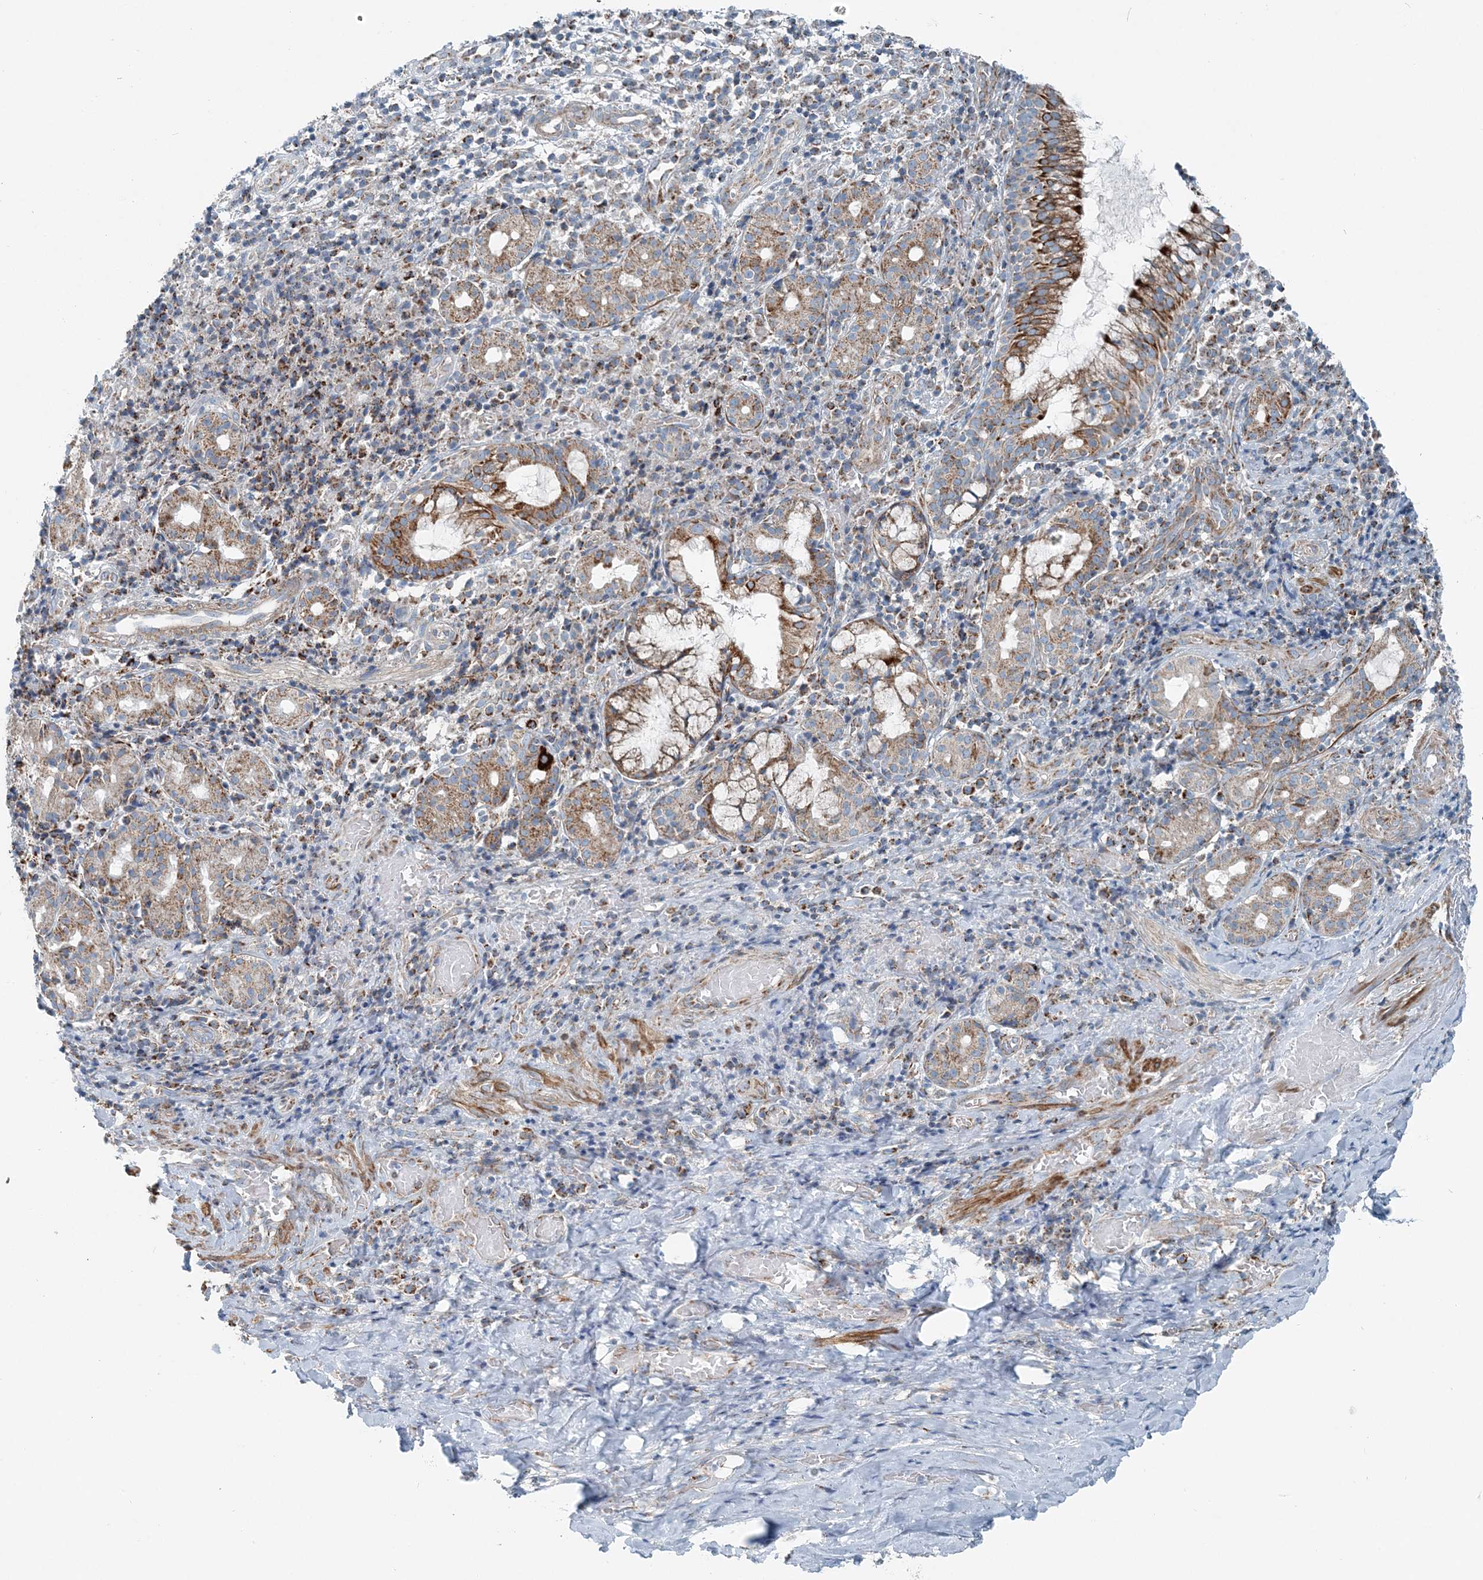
{"staining": {"intensity": "negative", "quantity": "none", "location": "none"}, "tissue": "soft tissue", "cell_type": "Fibroblasts", "image_type": "normal", "snomed": [{"axis": "morphology", "description": "Normal tissue, NOS"}, {"axis": "morphology", "description": "Basal cell carcinoma"}, {"axis": "topography", "description": "Cartilage tissue"}, {"axis": "topography", "description": "Nasopharynx"}, {"axis": "topography", "description": "Oral tissue"}], "caption": "This is an immunohistochemistry image of unremarkable soft tissue. There is no expression in fibroblasts.", "gene": "INTU", "patient": {"sex": "female", "age": 77}}